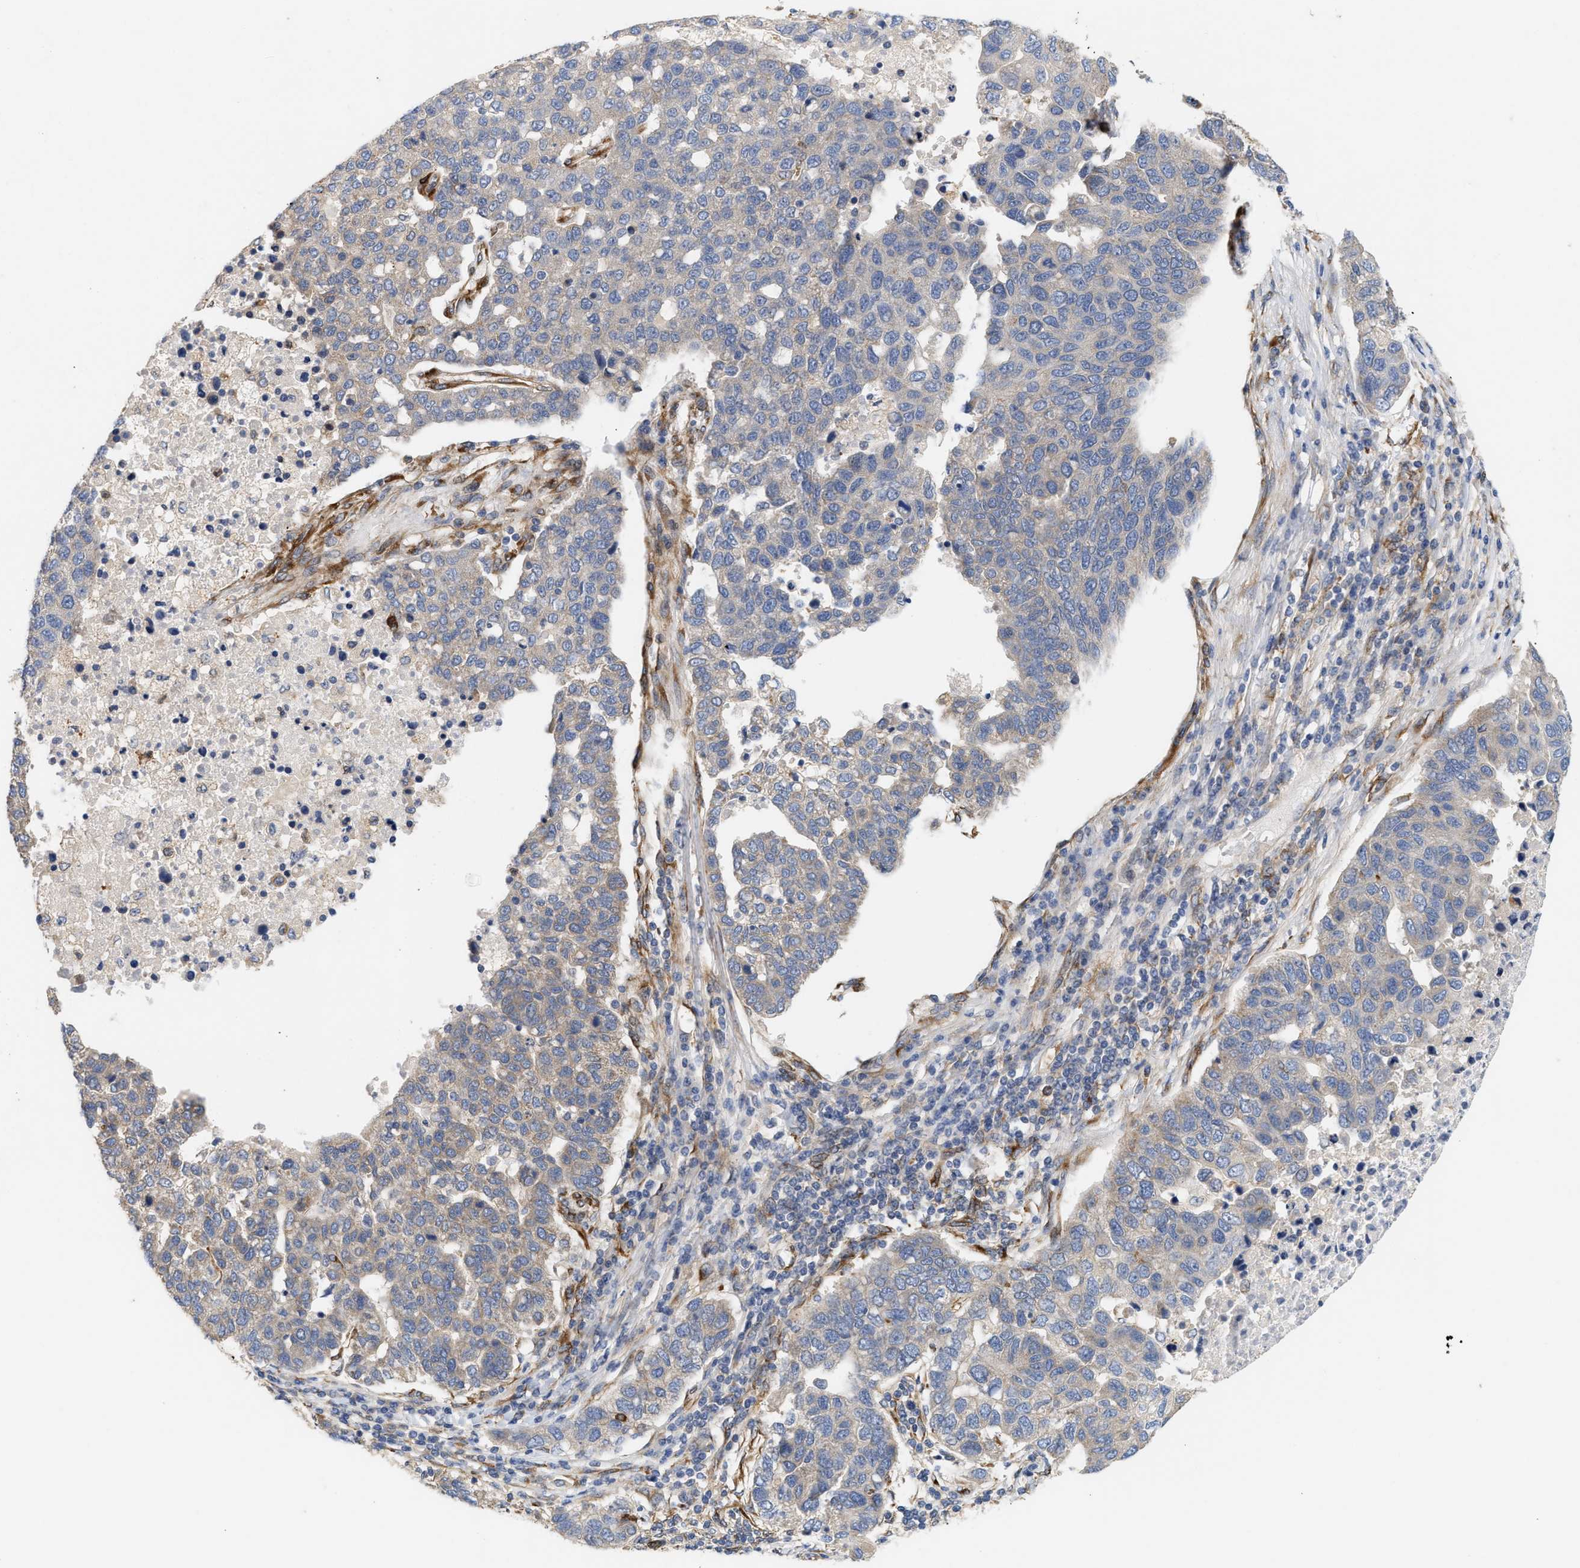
{"staining": {"intensity": "weak", "quantity": "<25%", "location": "cytoplasmic/membranous"}, "tissue": "pancreatic cancer", "cell_type": "Tumor cells", "image_type": "cancer", "snomed": [{"axis": "morphology", "description": "Adenocarcinoma, NOS"}, {"axis": "topography", "description": "Pancreas"}], "caption": "Tumor cells show no significant protein staining in adenocarcinoma (pancreatic).", "gene": "PLCD1", "patient": {"sex": "female", "age": 61}}